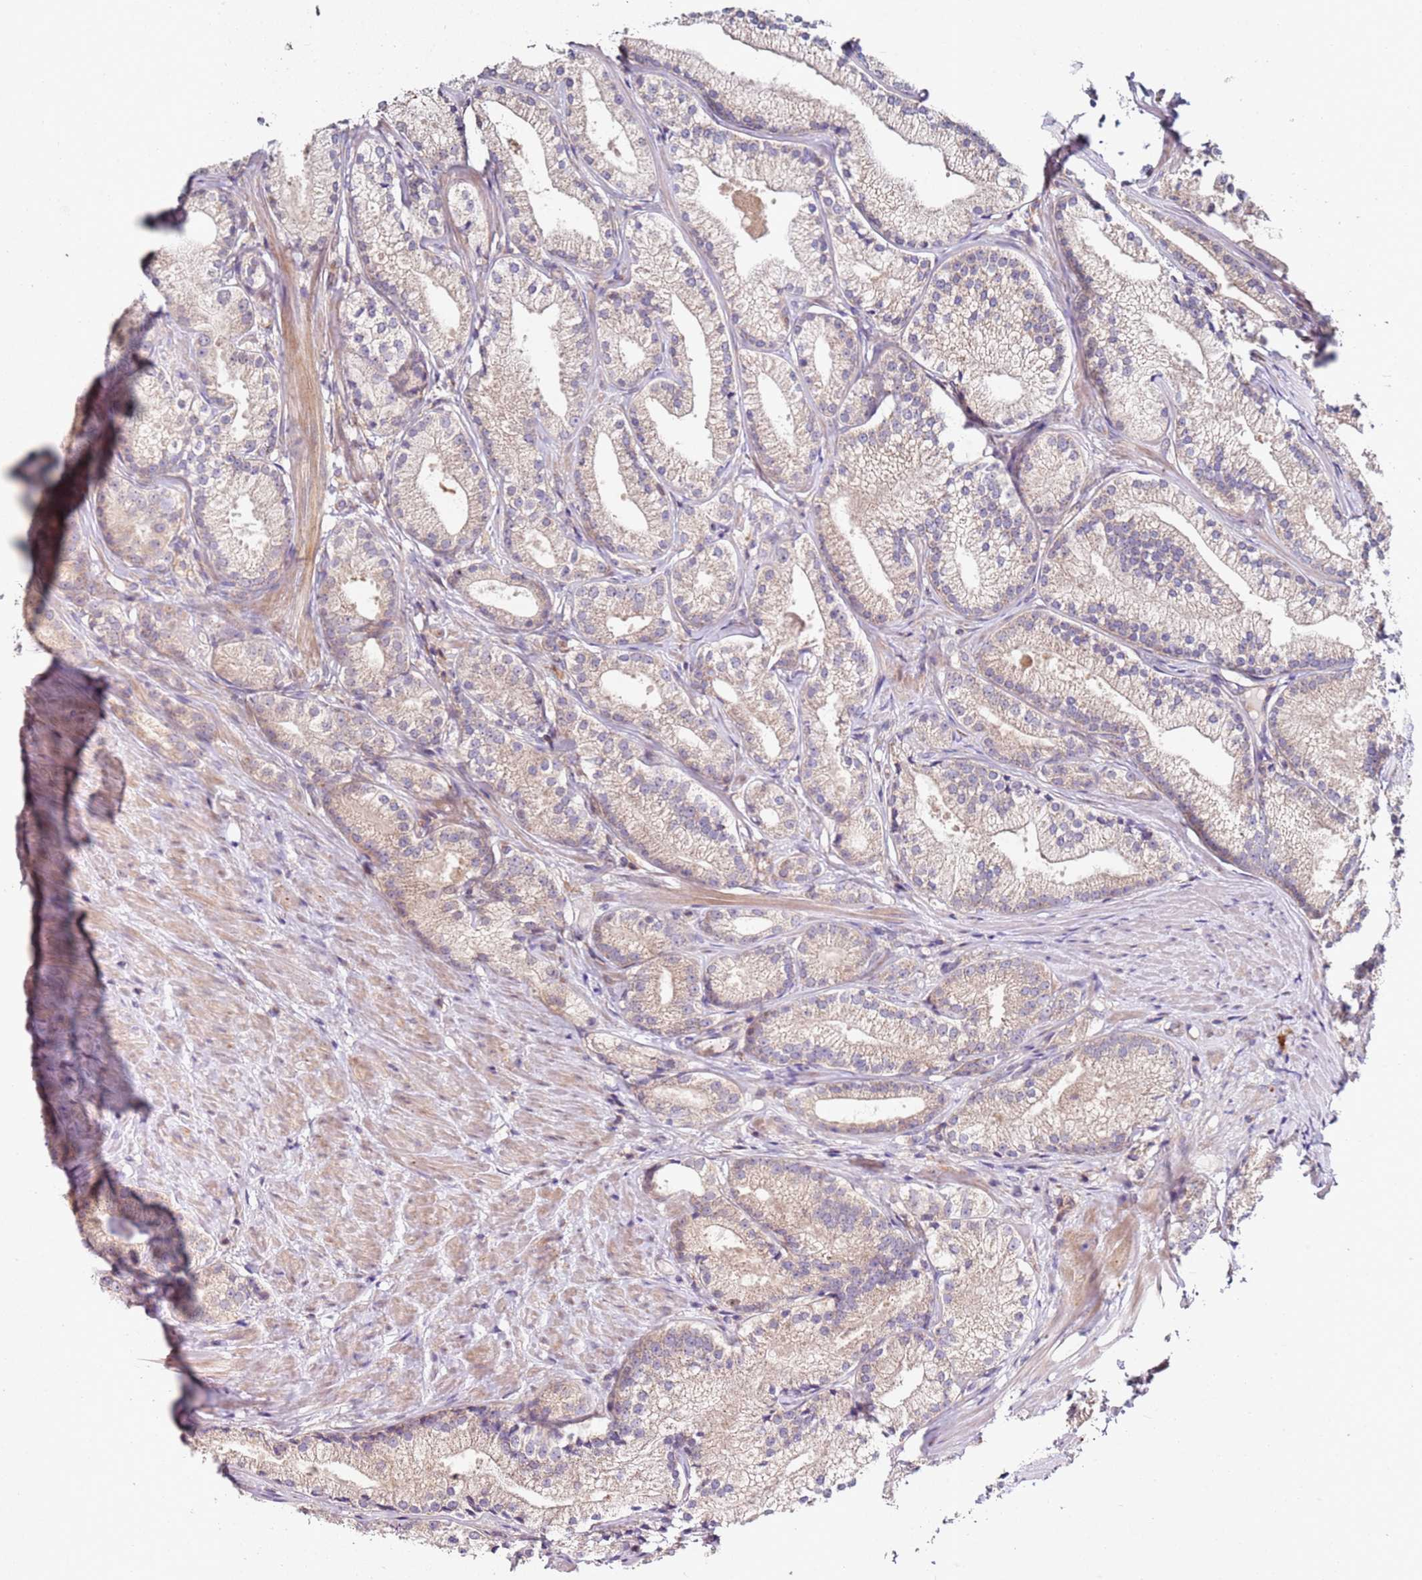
{"staining": {"intensity": "weak", "quantity": ">75%", "location": "cytoplasmic/membranous"}, "tissue": "prostate cancer", "cell_type": "Tumor cells", "image_type": "cancer", "snomed": [{"axis": "morphology", "description": "Adenocarcinoma, Low grade"}, {"axis": "topography", "description": "Prostate"}], "caption": "This is an image of IHC staining of low-grade adenocarcinoma (prostate), which shows weak staining in the cytoplasmic/membranous of tumor cells.", "gene": "CNOT9", "patient": {"sex": "male", "age": 57}}